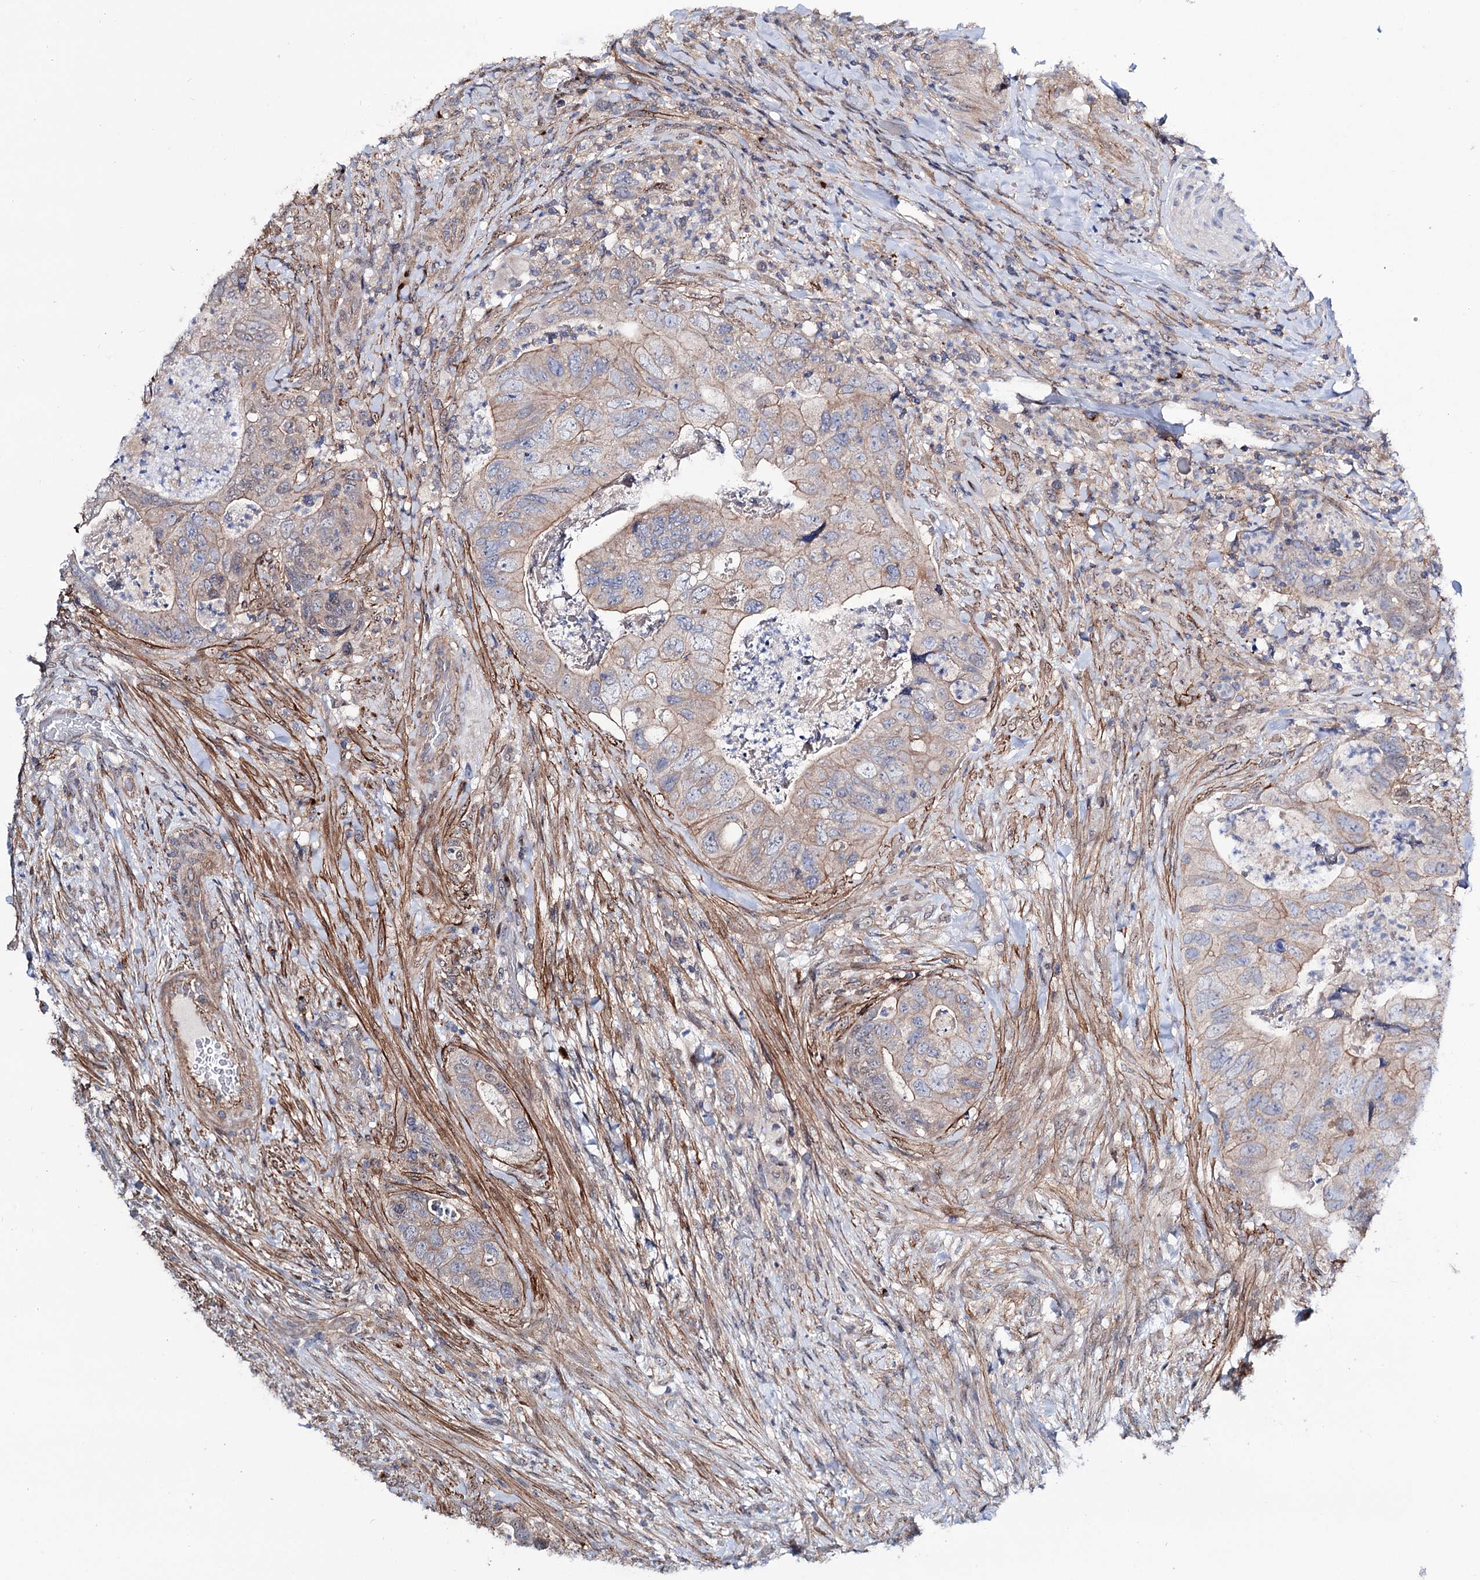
{"staining": {"intensity": "weak", "quantity": "25%-75%", "location": "cytoplasmic/membranous"}, "tissue": "colorectal cancer", "cell_type": "Tumor cells", "image_type": "cancer", "snomed": [{"axis": "morphology", "description": "Adenocarcinoma, NOS"}, {"axis": "topography", "description": "Rectum"}], "caption": "Colorectal cancer (adenocarcinoma) stained with a protein marker exhibits weak staining in tumor cells.", "gene": "SEC24A", "patient": {"sex": "male", "age": 63}}